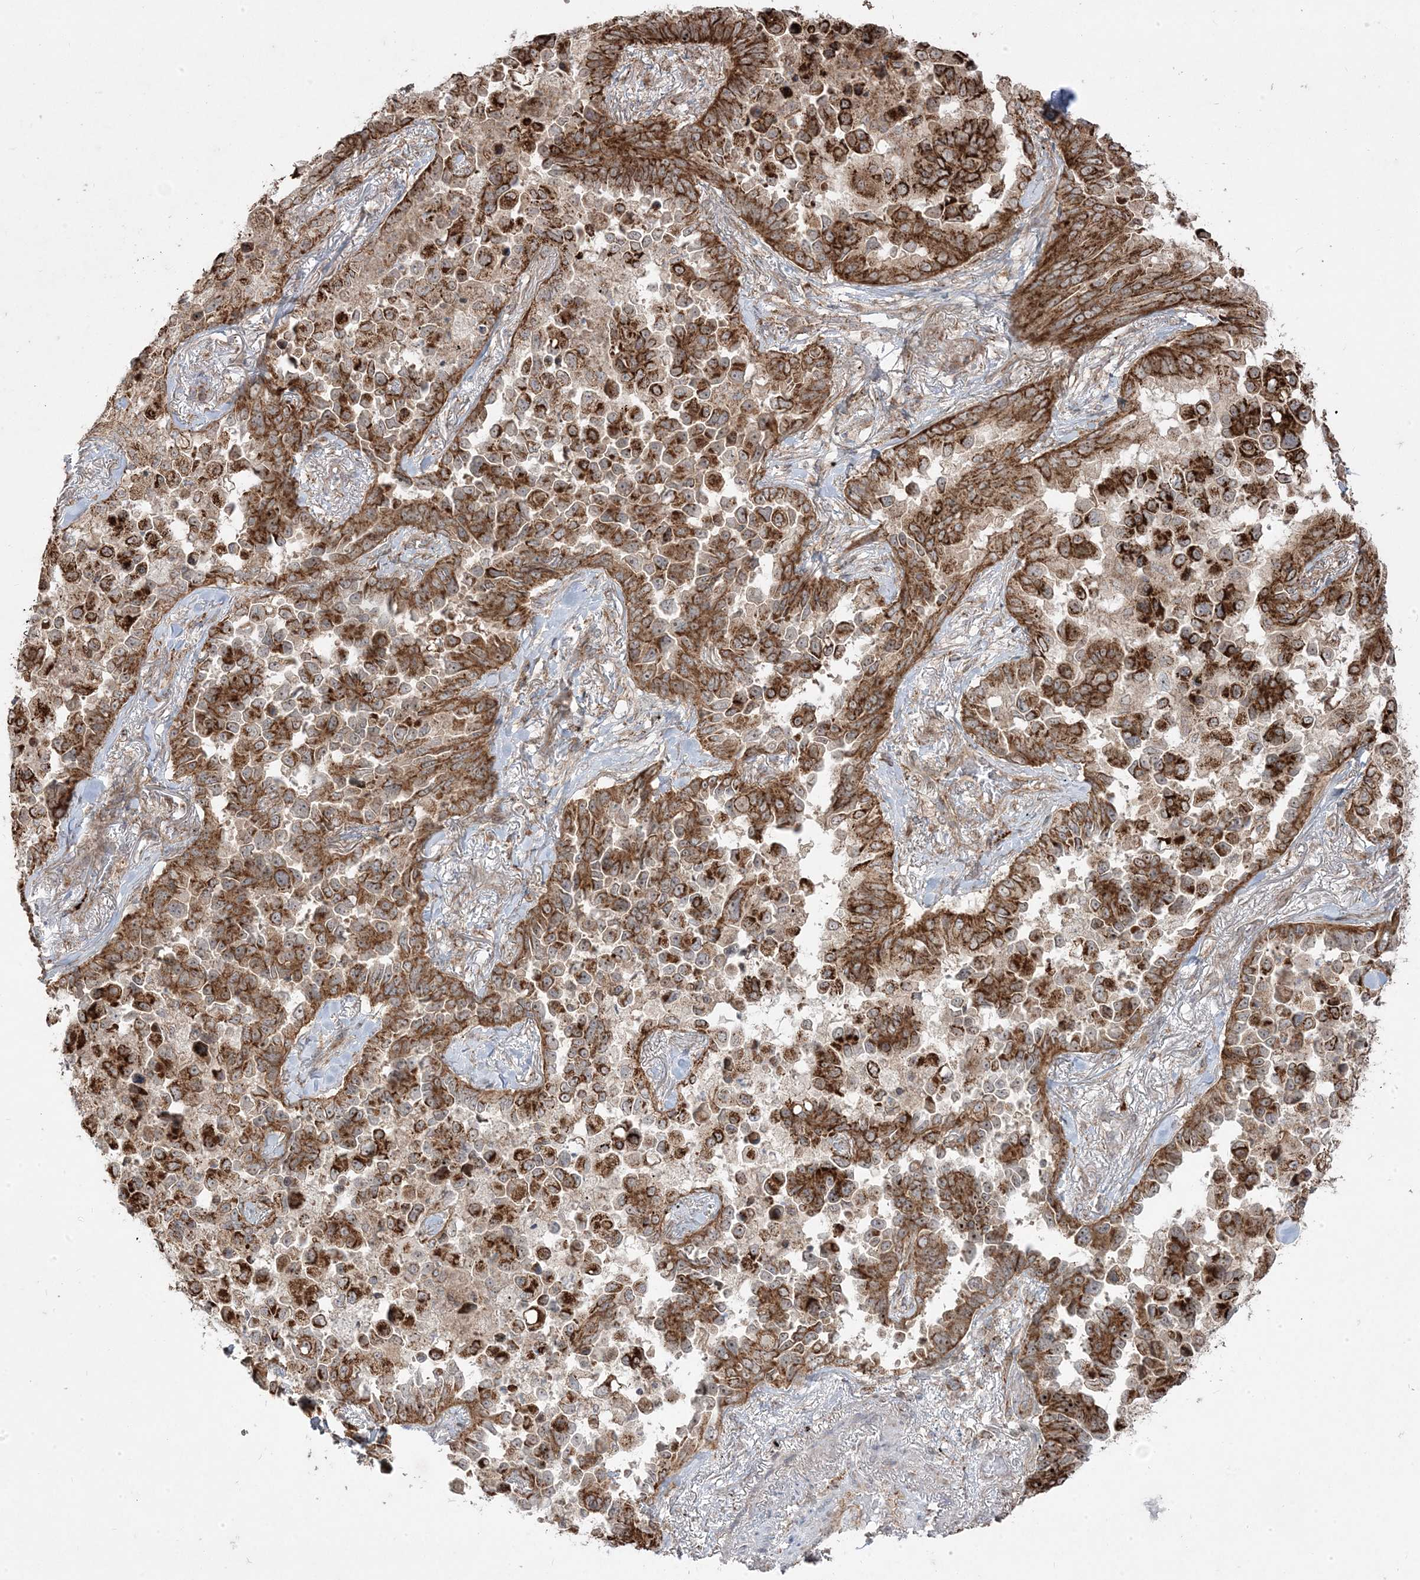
{"staining": {"intensity": "strong", "quantity": ">75%", "location": "cytoplasmic/membranous"}, "tissue": "lung cancer", "cell_type": "Tumor cells", "image_type": "cancer", "snomed": [{"axis": "morphology", "description": "Adenocarcinoma, NOS"}, {"axis": "topography", "description": "Lung"}], "caption": "Adenocarcinoma (lung) tissue shows strong cytoplasmic/membranous expression in approximately >75% of tumor cells", "gene": "CLUAP1", "patient": {"sex": "female", "age": 67}}